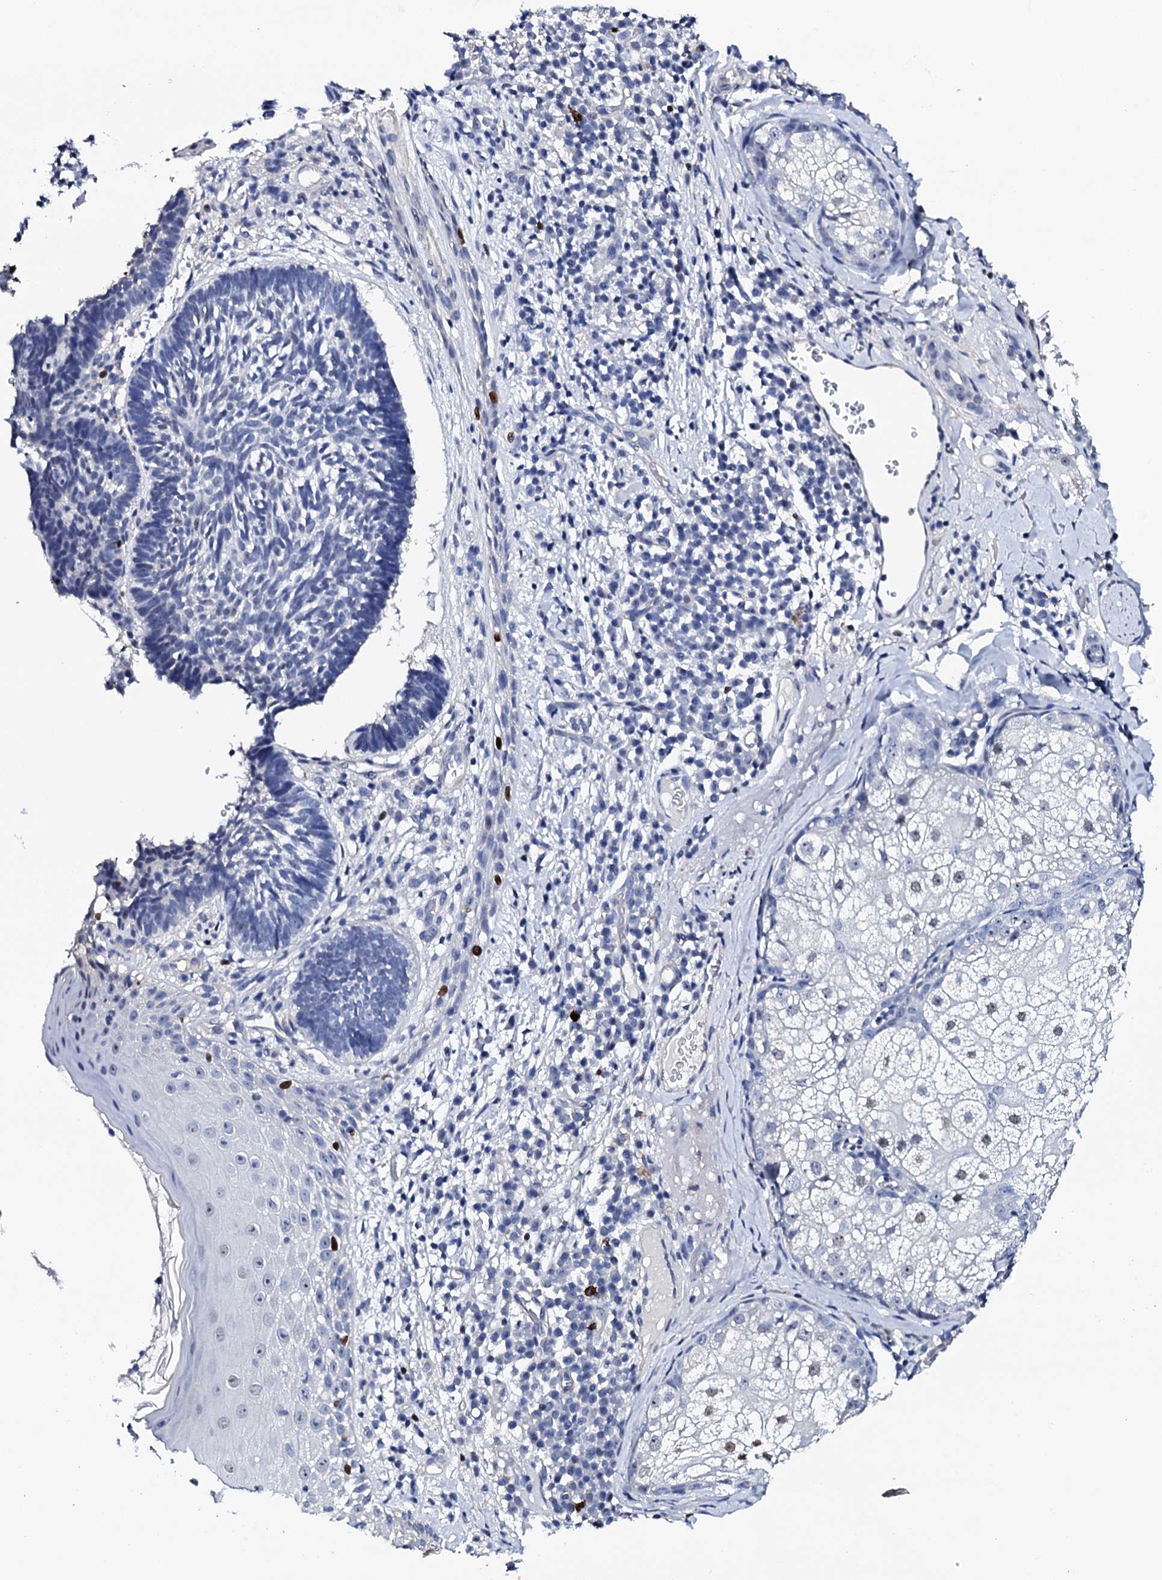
{"staining": {"intensity": "negative", "quantity": "none", "location": "none"}, "tissue": "skin cancer", "cell_type": "Tumor cells", "image_type": "cancer", "snomed": [{"axis": "morphology", "description": "Basal cell carcinoma"}, {"axis": "topography", "description": "Skin"}], "caption": "Tumor cells show no significant staining in skin basal cell carcinoma. Brightfield microscopy of immunohistochemistry stained with DAB (brown) and hematoxylin (blue), captured at high magnification.", "gene": "NPM2", "patient": {"sex": "male", "age": 88}}